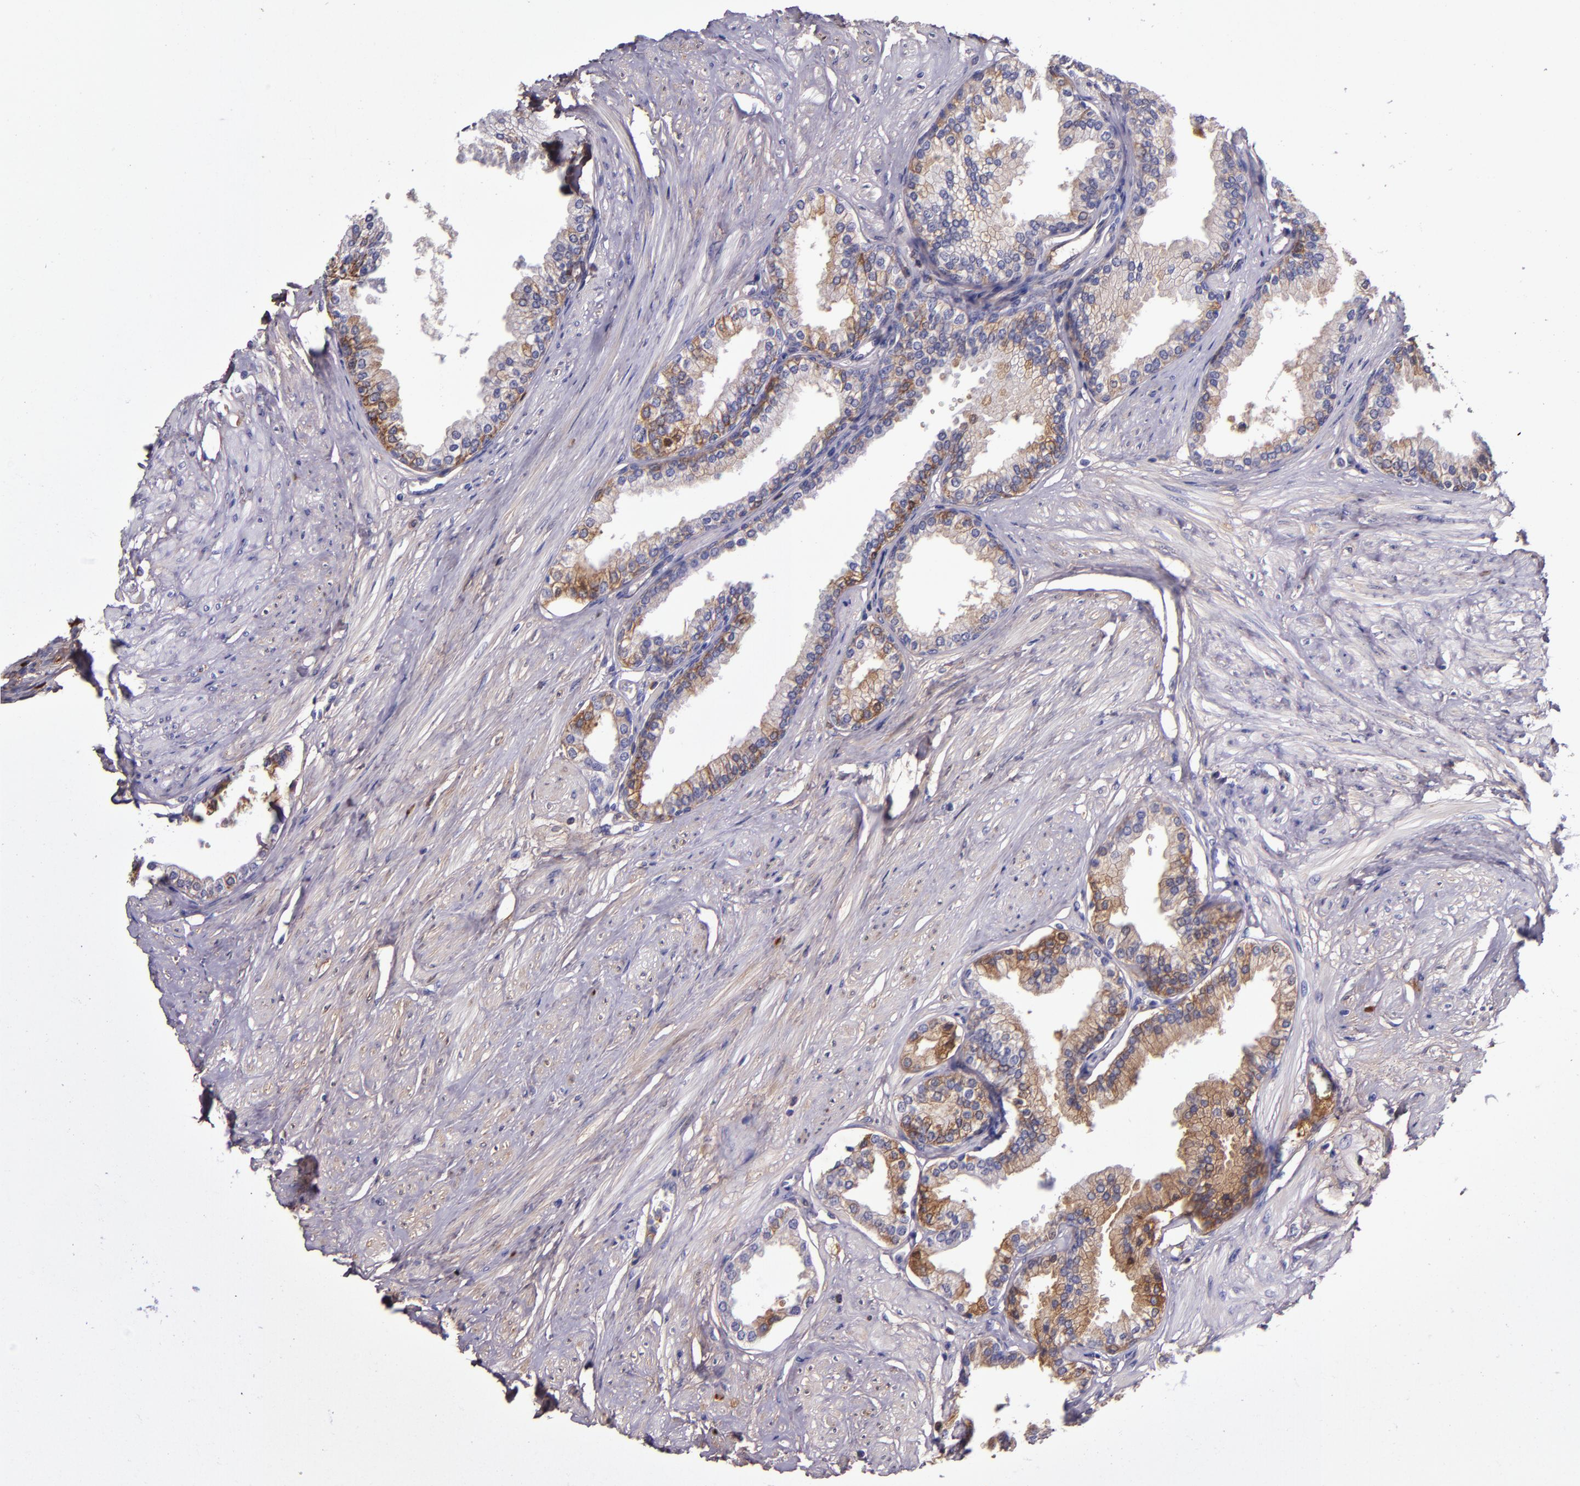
{"staining": {"intensity": "moderate", "quantity": "25%-75%", "location": "cytoplasmic/membranous"}, "tissue": "prostate", "cell_type": "Glandular cells", "image_type": "normal", "snomed": [{"axis": "morphology", "description": "Normal tissue, NOS"}, {"axis": "topography", "description": "Prostate"}], "caption": "IHC staining of unremarkable prostate, which exhibits medium levels of moderate cytoplasmic/membranous positivity in about 25%-75% of glandular cells indicating moderate cytoplasmic/membranous protein staining. The staining was performed using DAB (3,3'-diaminobenzidine) (brown) for protein detection and nuclei were counterstained in hematoxylin (blue).", "gene": "CLEC3B", "patient": {"sex": "male", "age": 64}}